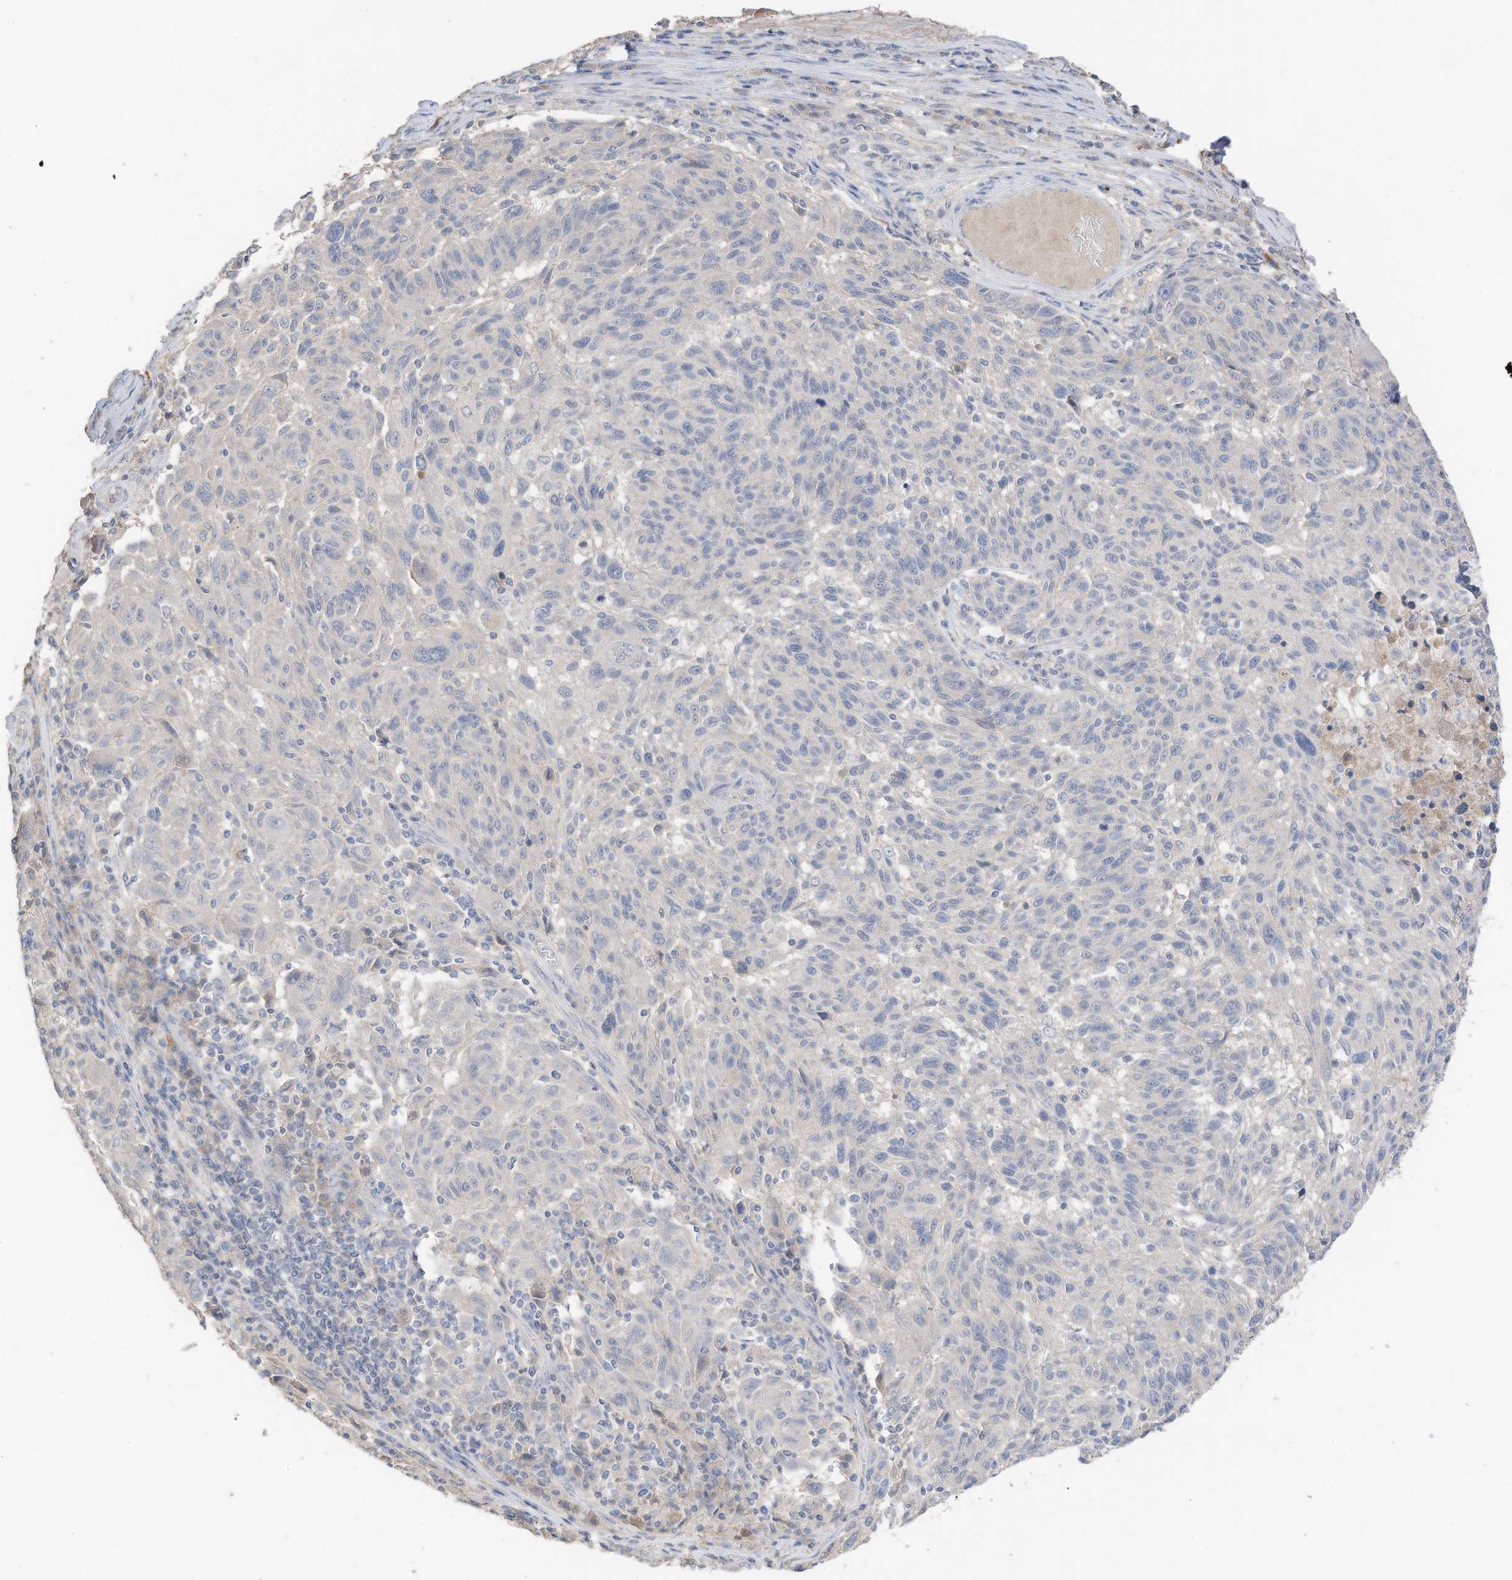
{"staining": {"intensity": "negative", "quantity": "none", "location": "none"}, "tissue": "melanoma", "cell_type": "Tumor cells", "image_type": "cancer", "snomed": [{"axis": "morphology", "description": "Malignant melanoma, NOS"}, {"axis": "topography", "description": "Skin"}], "caption": "This micrograph is of malignant melanoma stained with immunohistochemistry to label a protein in brown with the nuclei are counter-stained blue. There is no positivity in tumor cells.", "gene": "CAPN13", "patient": {"sex": "male", "age": 53}}